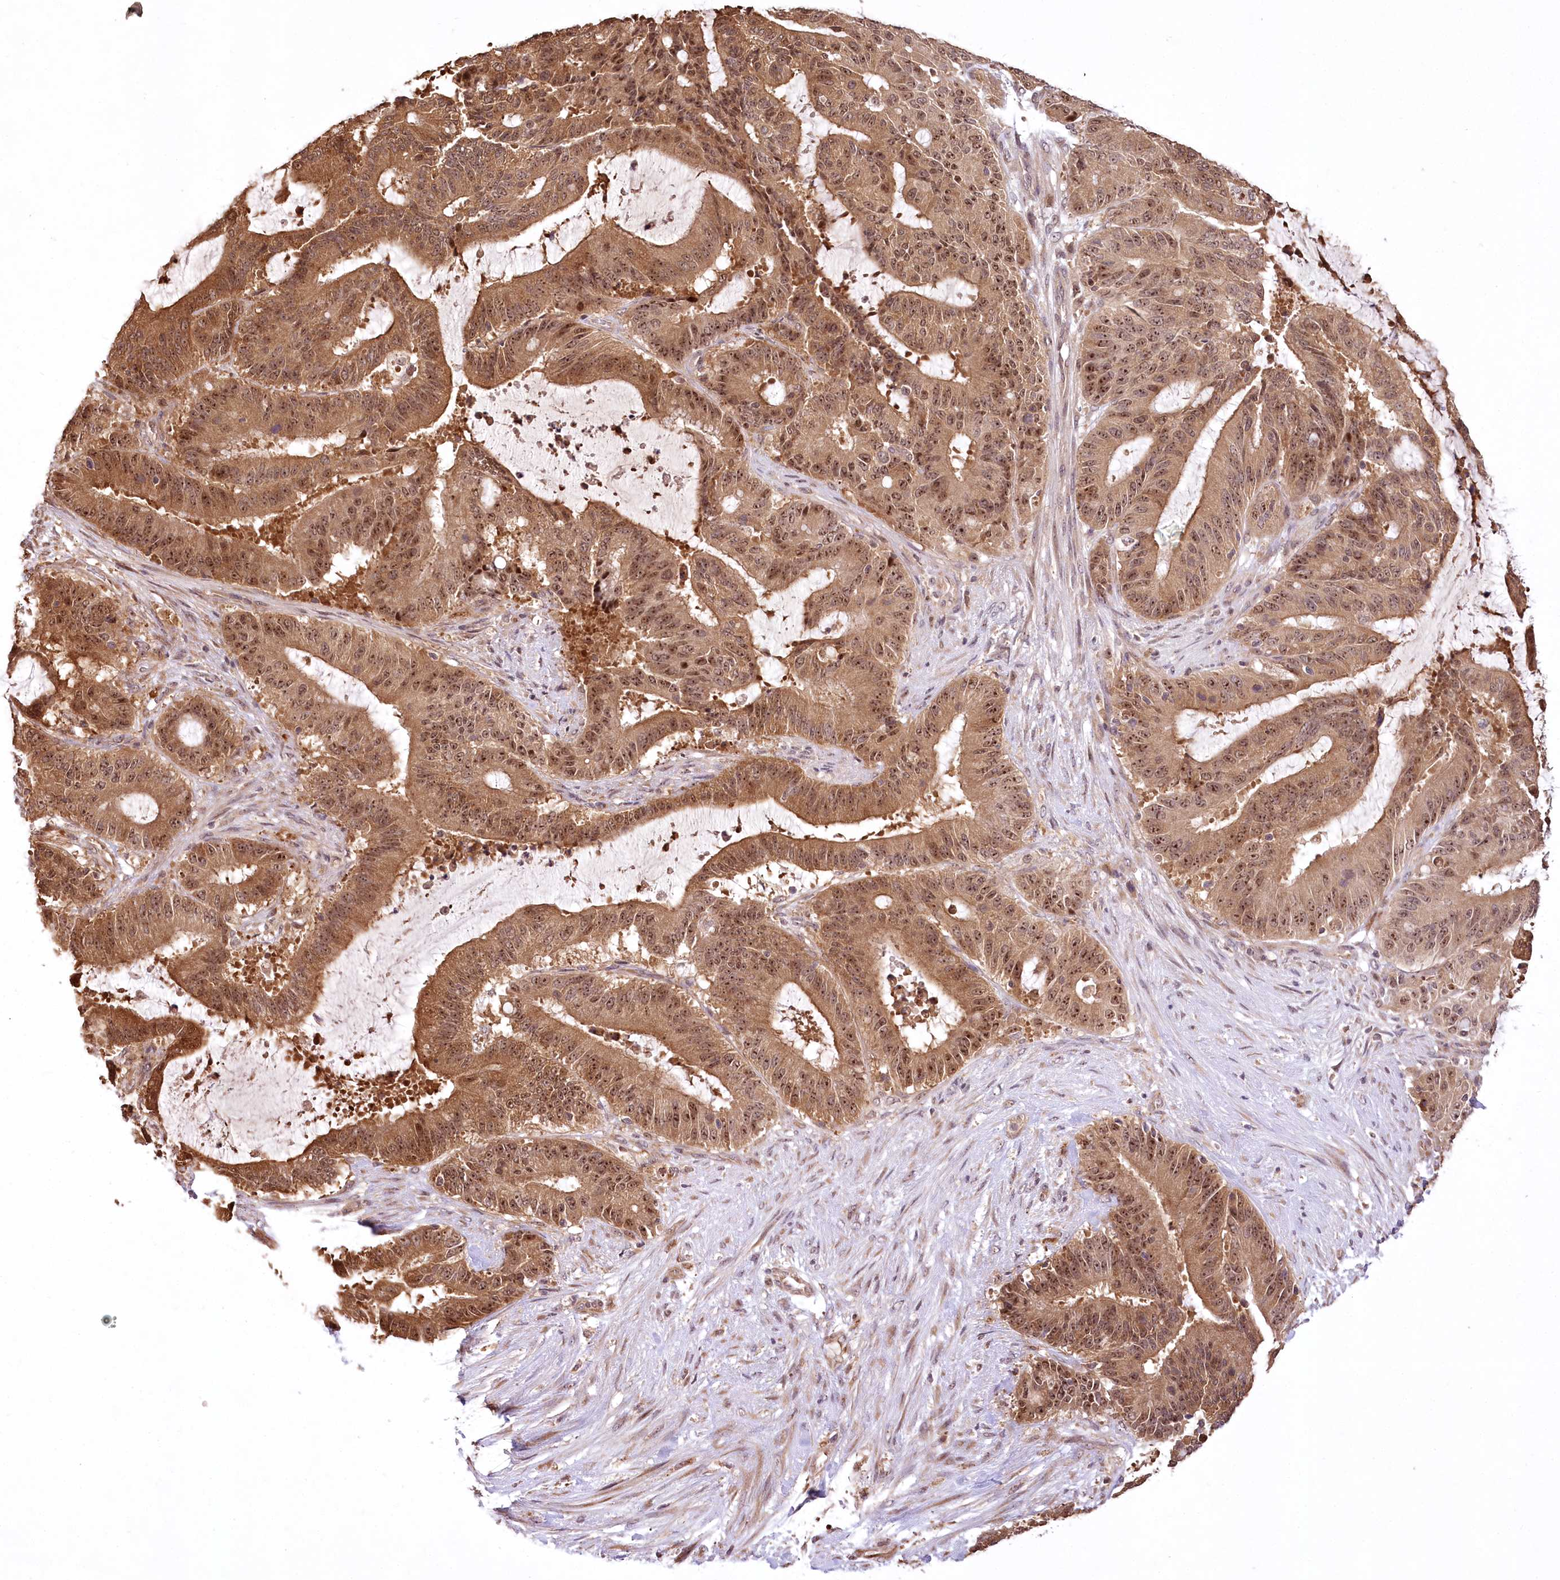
{"staining": {"intensity": "moderate", "quantity": ">75%", "location": "cytoplasmic/membranous,nuclear"}, "tissue": "liver cancer", "cell_type": "Tumor cells", "image_type": "cancer", "snomed": [{"axis": "morphology", "description": "Normal tissue, NOS"}, {"axis": "morphology", "description": "Cholangiocarcinoma"}, {"axis": "topography", "description": "Liver"}, {"axis": "topography", "description": "Peripheral nerve tissue"}], "caption": "Protein staining of cholangiocarcinoma (liver) tissue reveals moderate cytoplasmic/membranous and nuclear expression in approximately >75% of tumor cells. The protein is stained brown, and the nuclei are stained in blue (DAB (3,3'-diaminobenzidine) IHC with brightfield microscopy, high magnification).", "gene": "SERGEF", "patient": {"sex": "female", "age": 73}}